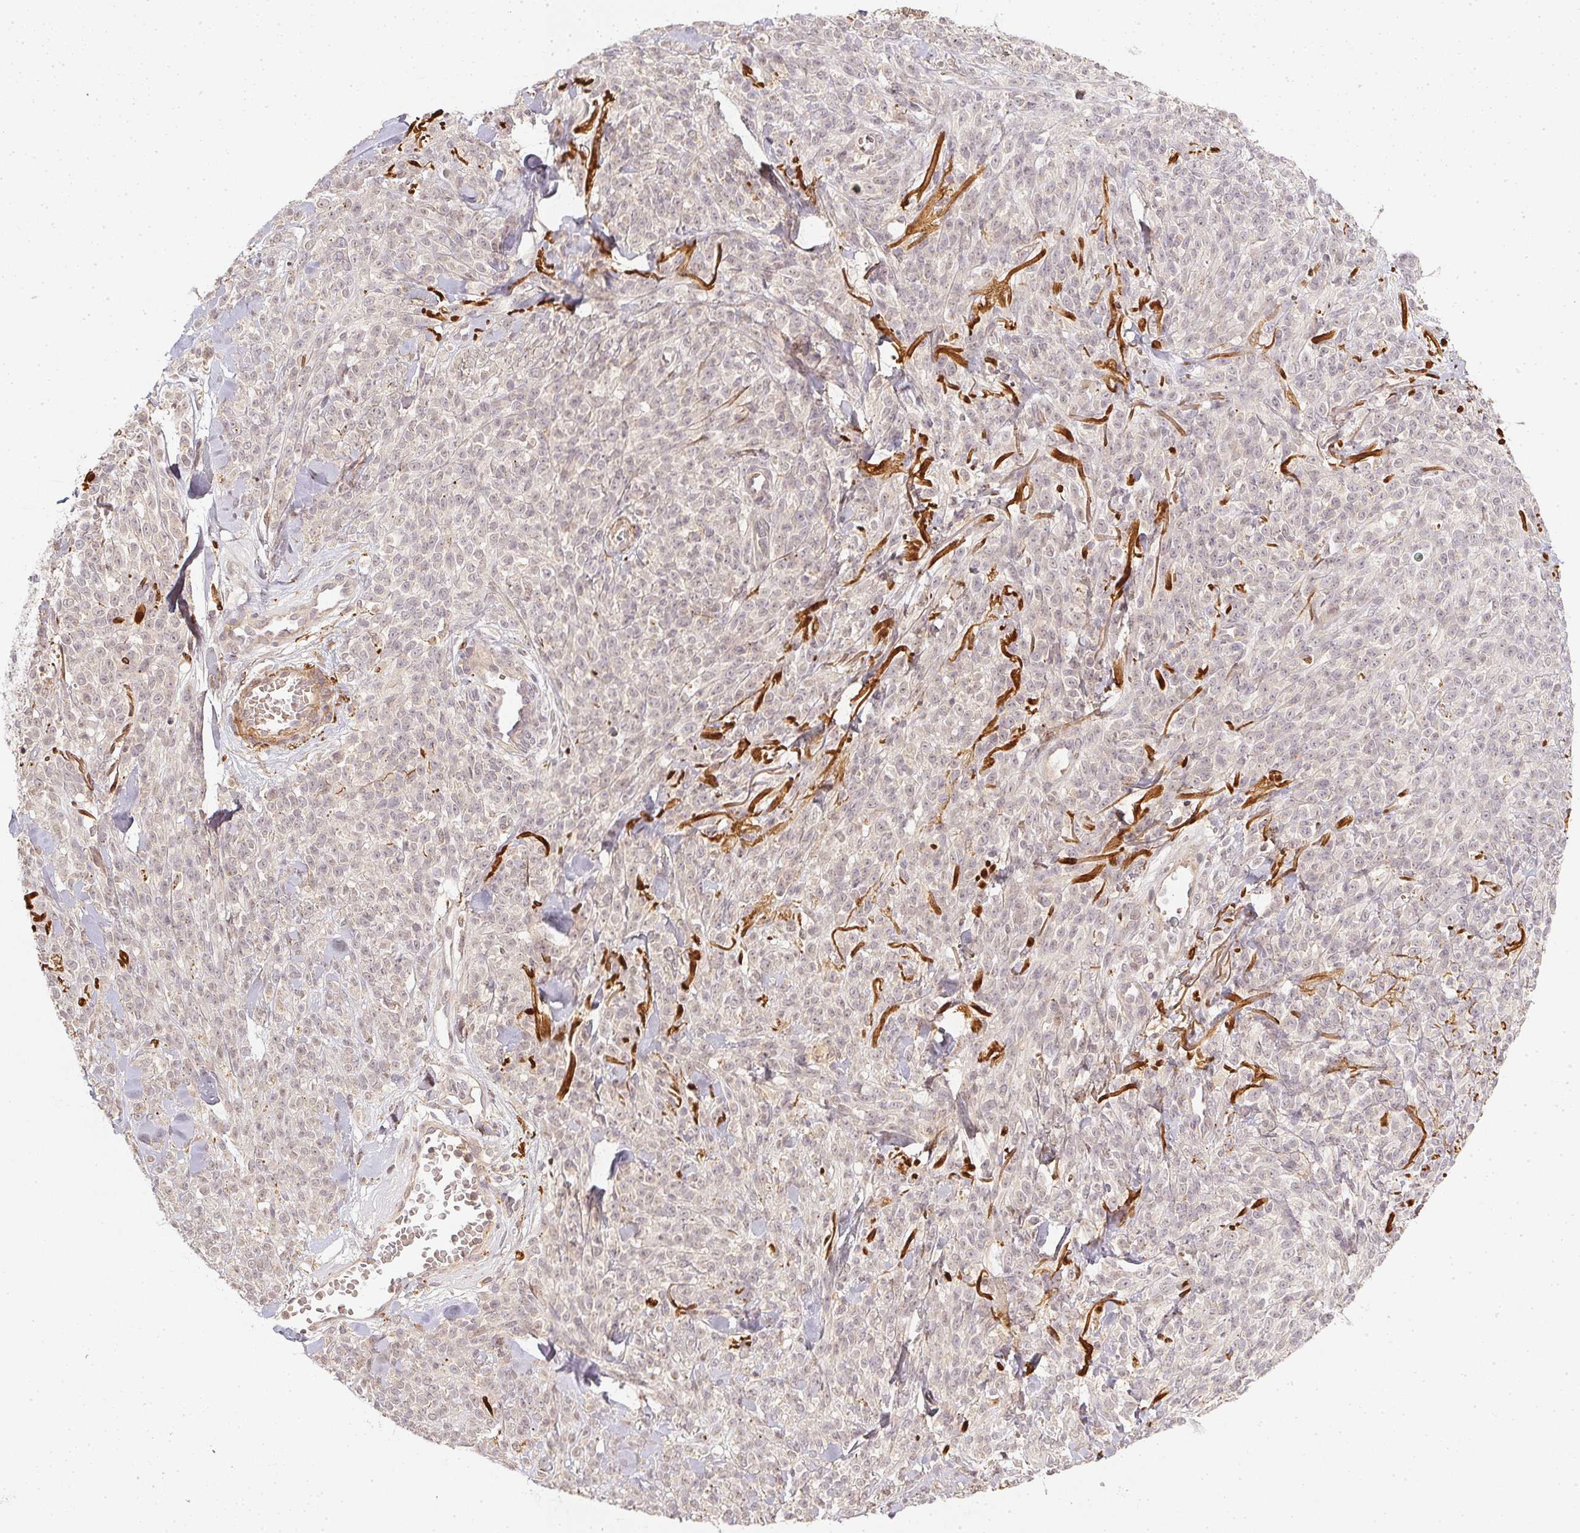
{"staining": {"intensity": "negative", "quantity": "none", "location": "none"}, "tissue": "melanoma", "cell_type": "Tumor cells", "image_type": "cancer", "snomed": [{"axis": "morphology", "description": "Malignant melanoma, NOS"}, {"axis": "topography", "description": "Skin"}, {"axis": "topography", "description": "Skin of trunk"}], "caption": "High power microscopy photomicrograph of an immunohistochemistry photomicrograph of melanoma, revealing no significant staining in tumor cells.", "gene": "SERPINE1", "patient": {"sex": "male", "age": 74}}